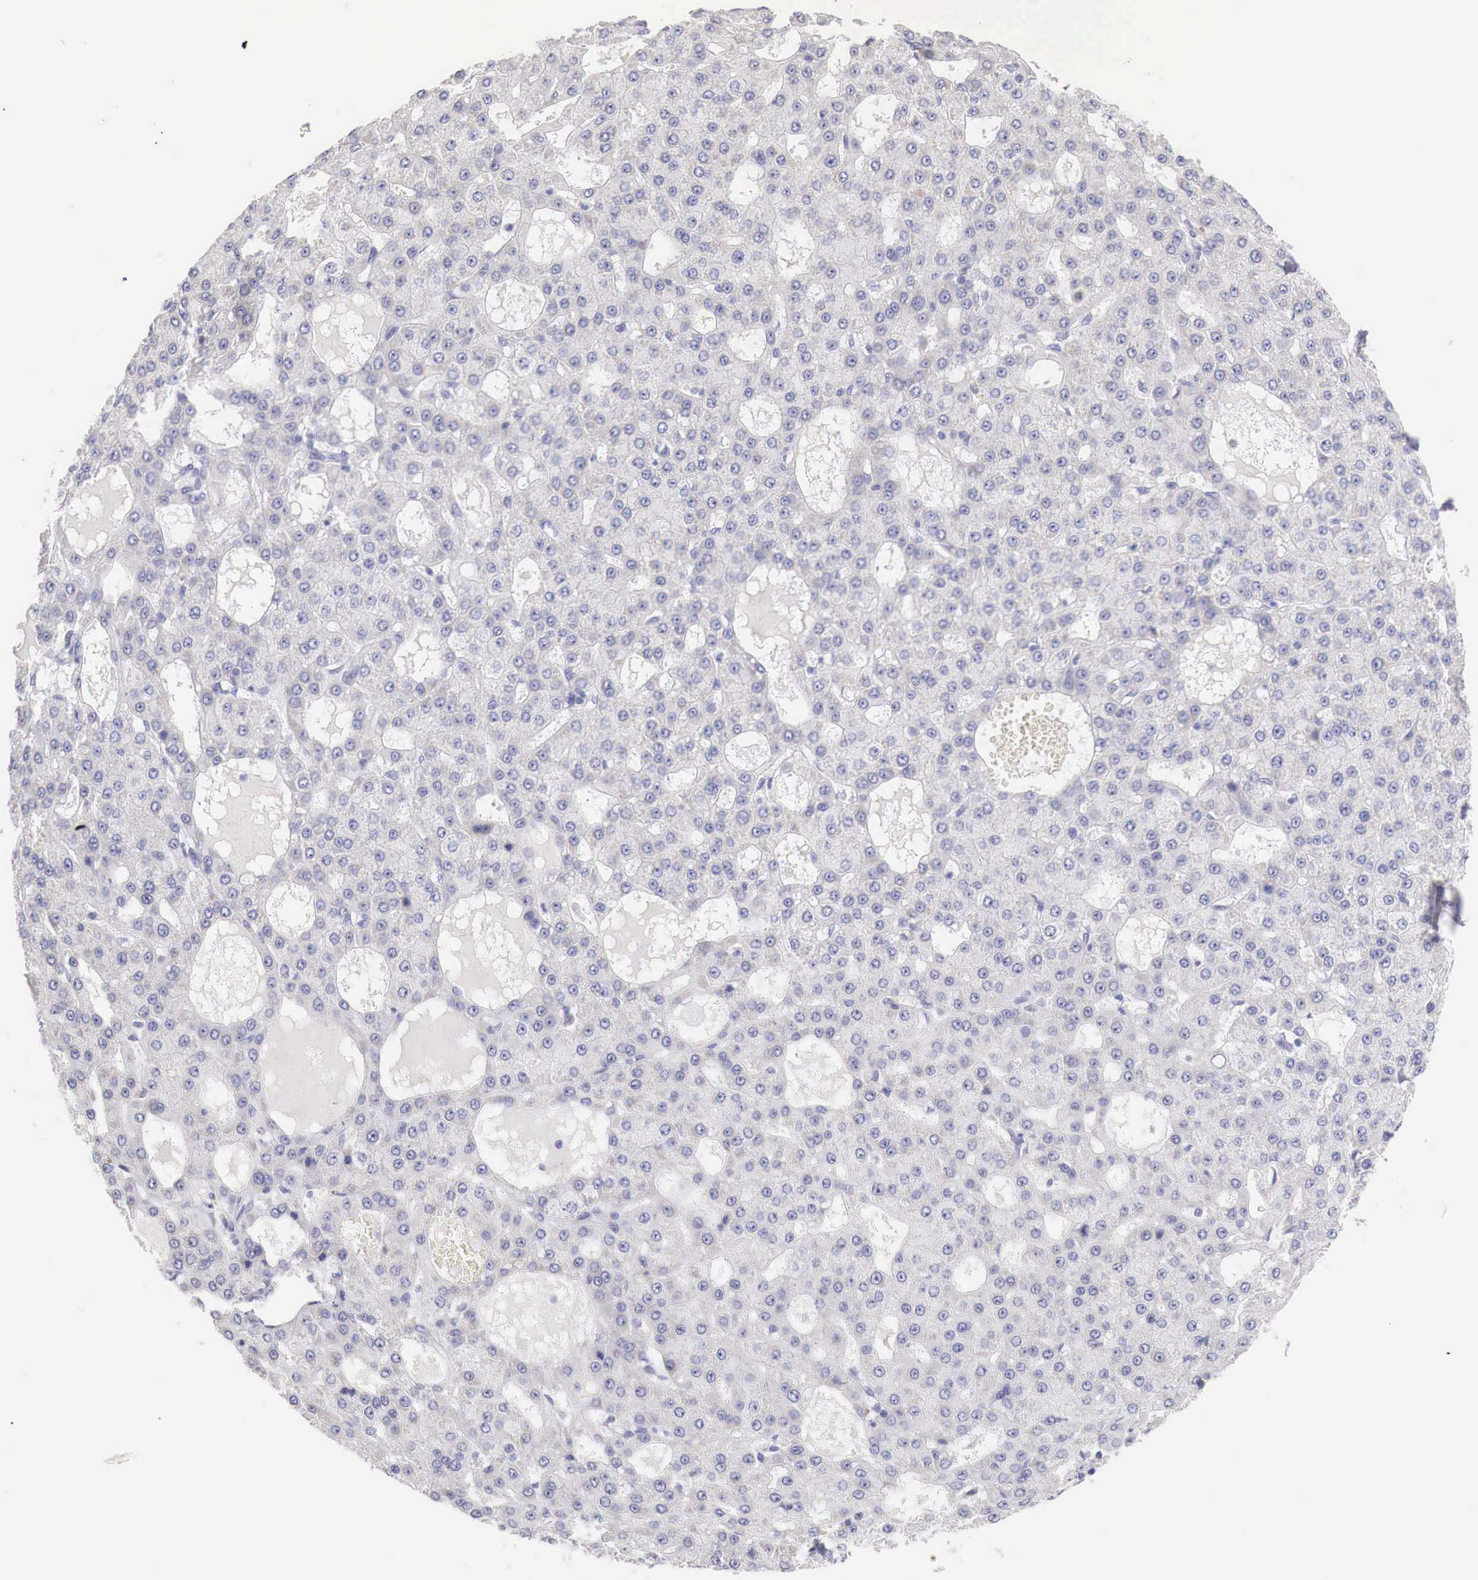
{"staining": {"intensity": "negative", "quantity": "none", "location": "none"}, "tissue": "liver cancer", "cell_type": "Tumor cells", "image_type": "cancer", "snomed": [{"axis": "morphology", "description": "Carcinoma, Hepatocellular, NOS"}, {"axis": "topography", "description": "Liver"}], "caption": "Immunohistochemical staining of liver hepatocellular carcinoma displays no significant expression in tumor cells.", "gene": "IDH3G", "patient": {"sex": "male", "age": 47}}